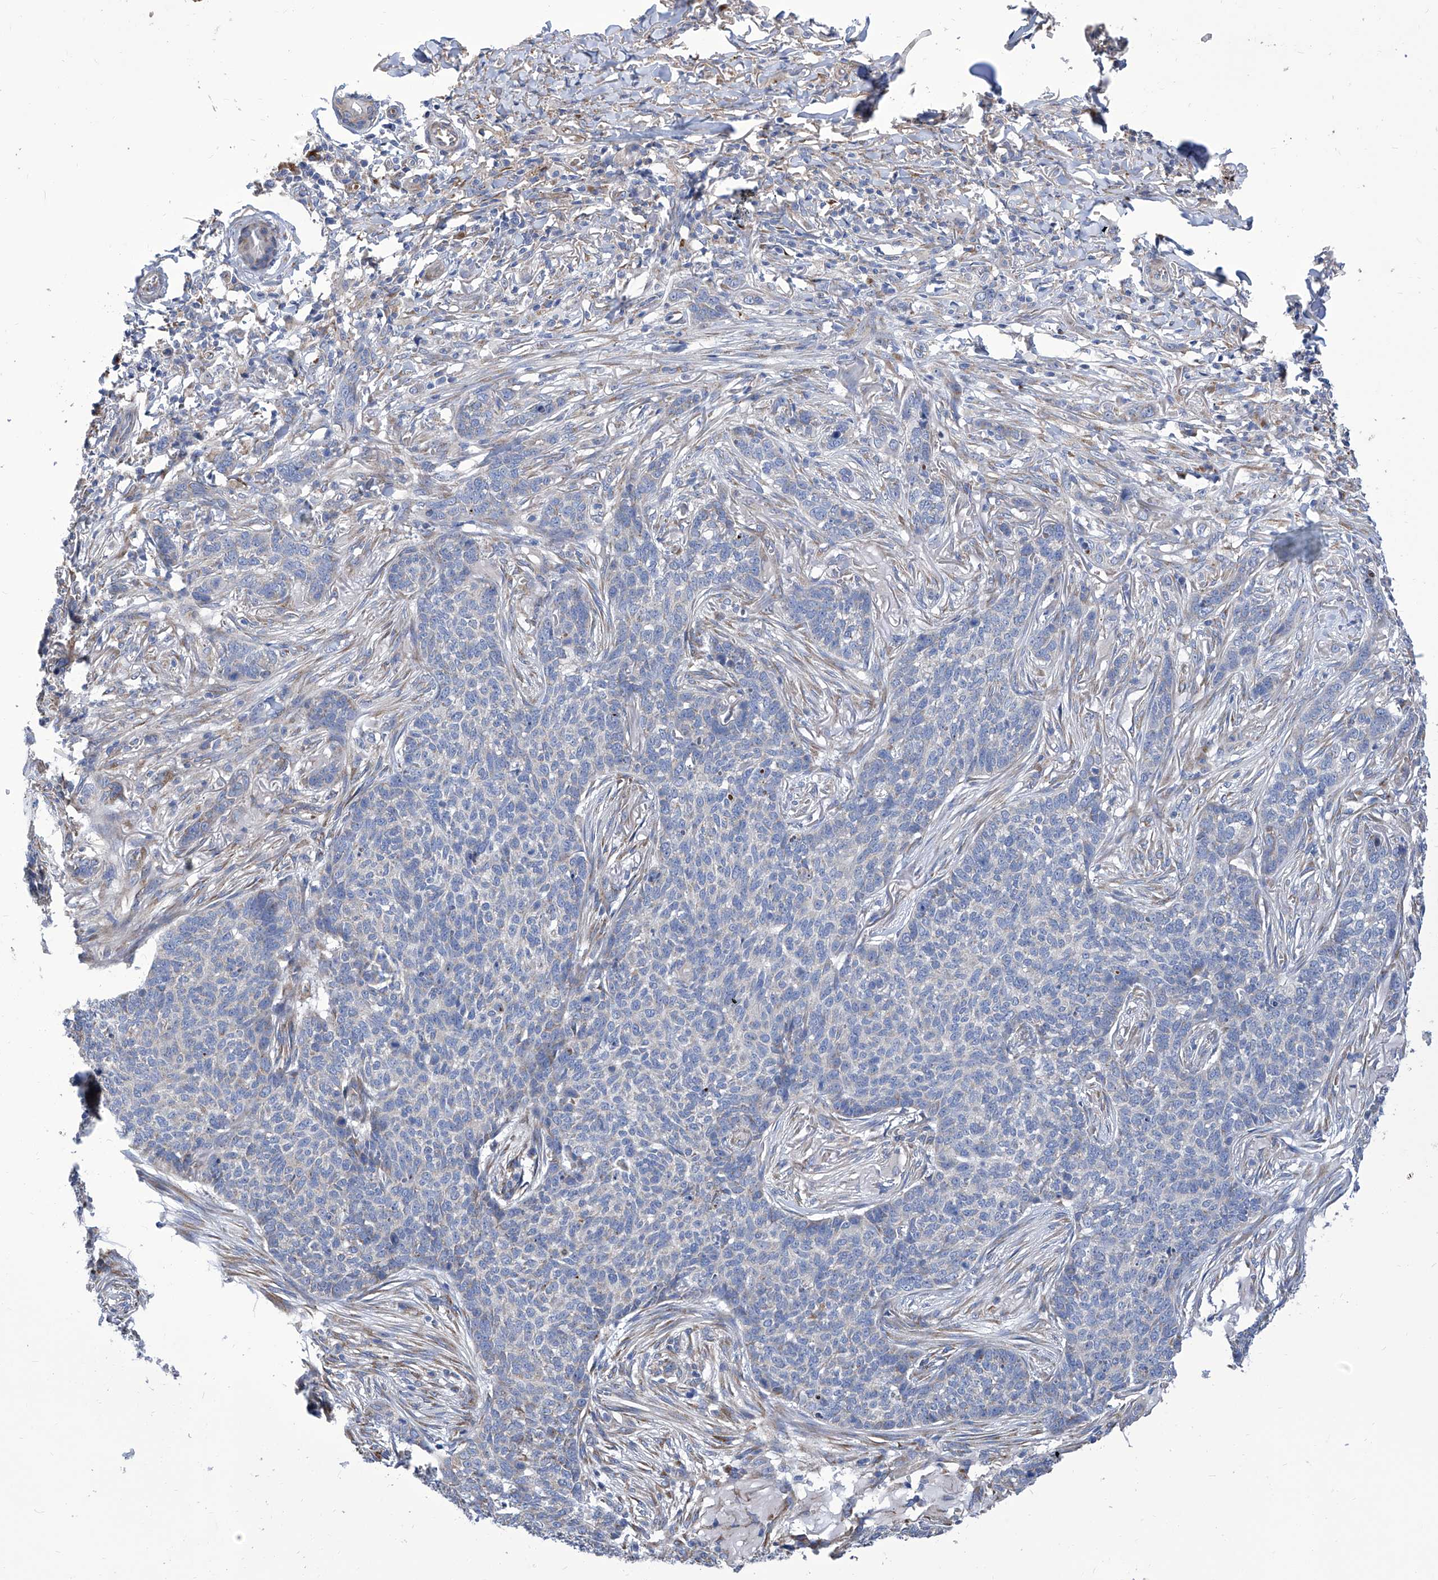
{"staining": {"intensity": "negative", "quantity": "none", "location": "none"}, "tissue": "skin cancer", "cell_type": "Tumor cells", "image_type": "cancer", "snomed": [{"axis": "morphology", "description": "Basal cell carcinoma"}, {"axis": "topography", "description": "Skin"}], "caption": "DAB immunohistochemical staining of skin basal cell carcinoma reveals no significant positivity in tumor cells.", "gene": "TJAP1", "patient": {"sex": "male", "age": 85}}